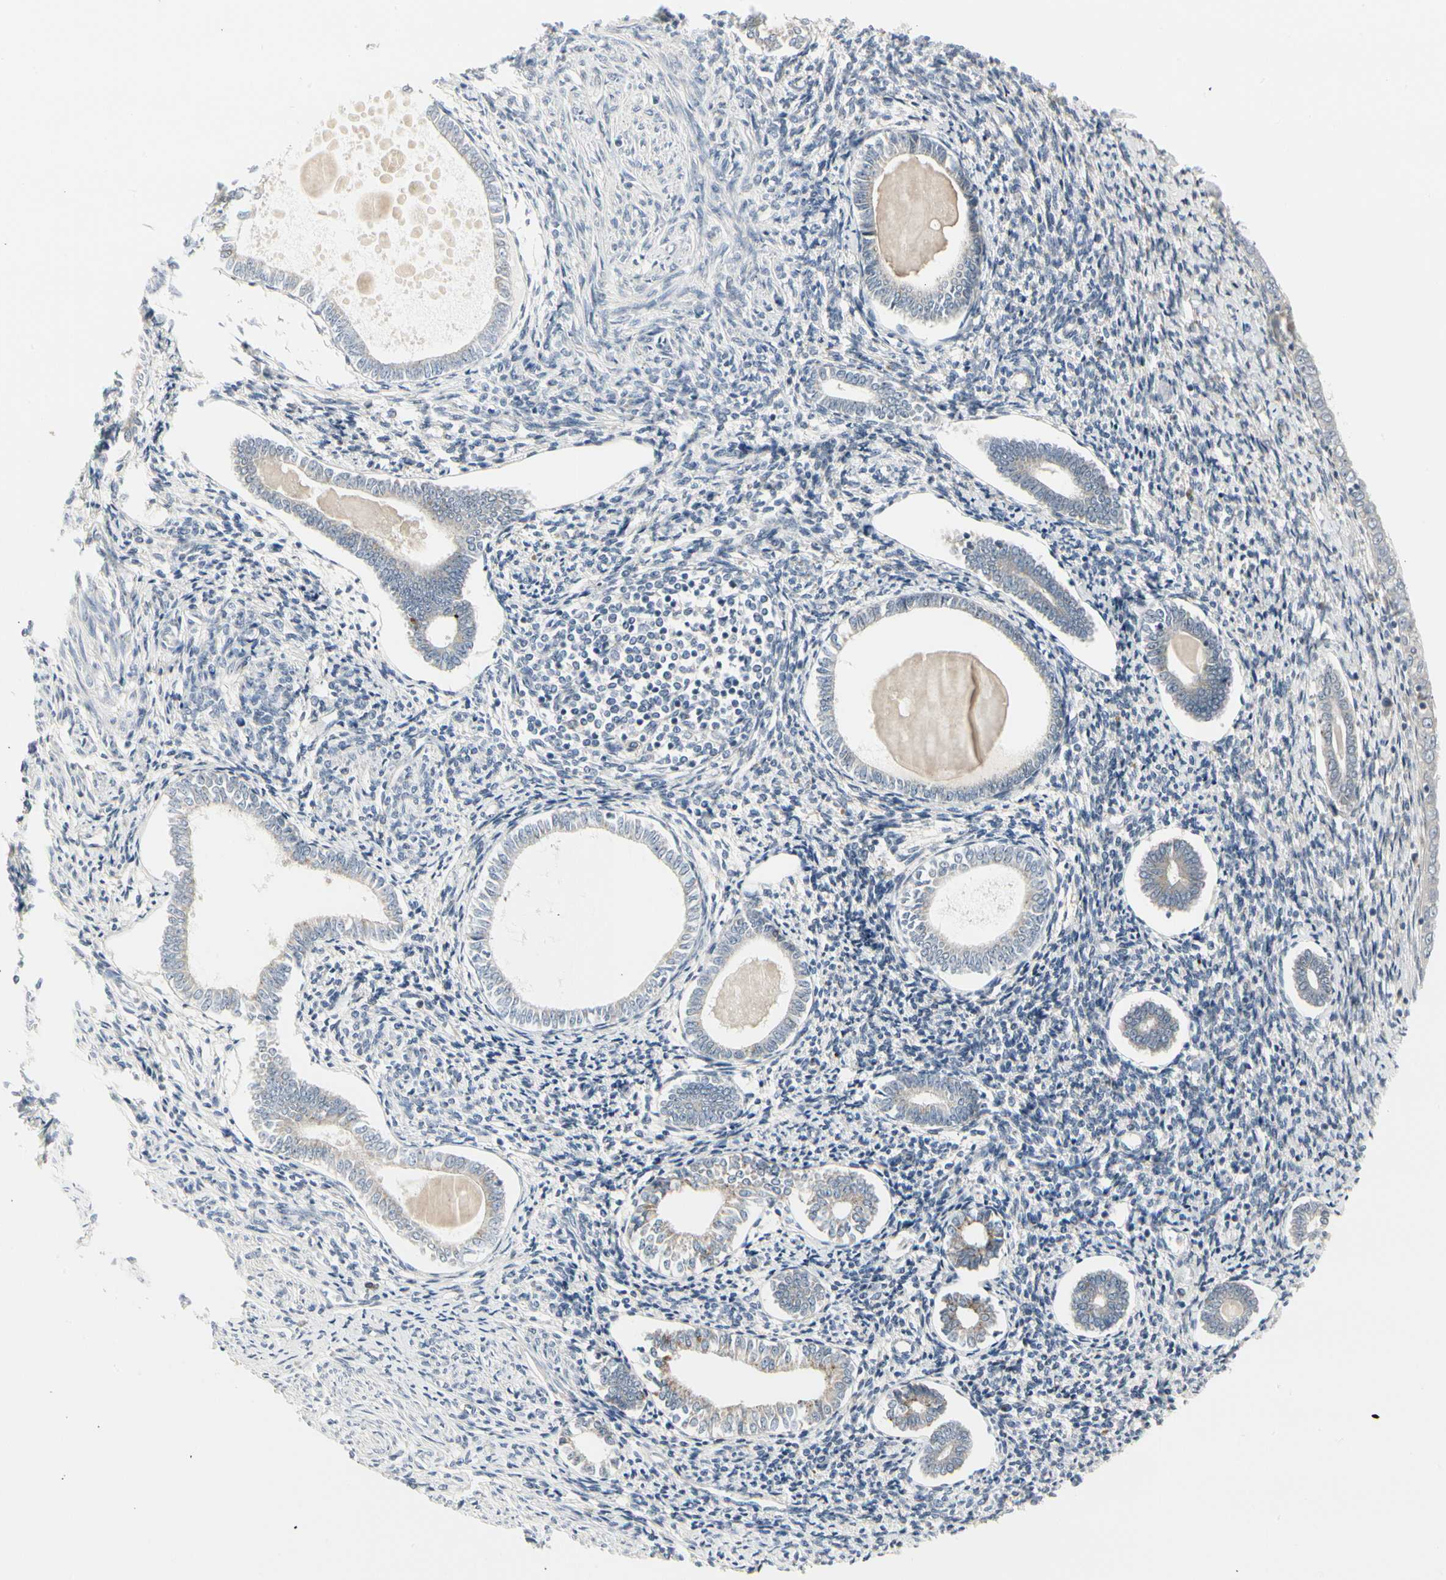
{"staining": {"intensity": "negative", "quantity": "none", "location": "none"}, "tissue": "endometrium", "cell_type": "Cells in endometrial stroma", "image_type": "normal", "snomed": [{"axis": "morphology", "description": "Normal tissue, NOS"}, {"axis": "topography", "description": "Endometrium"}], "caption": "The photomicrograph displays no staining of cells in endometrial stroma in normal endometrium.", "gene": "GRN", "patient": {"sex": "female", "age": 71}}